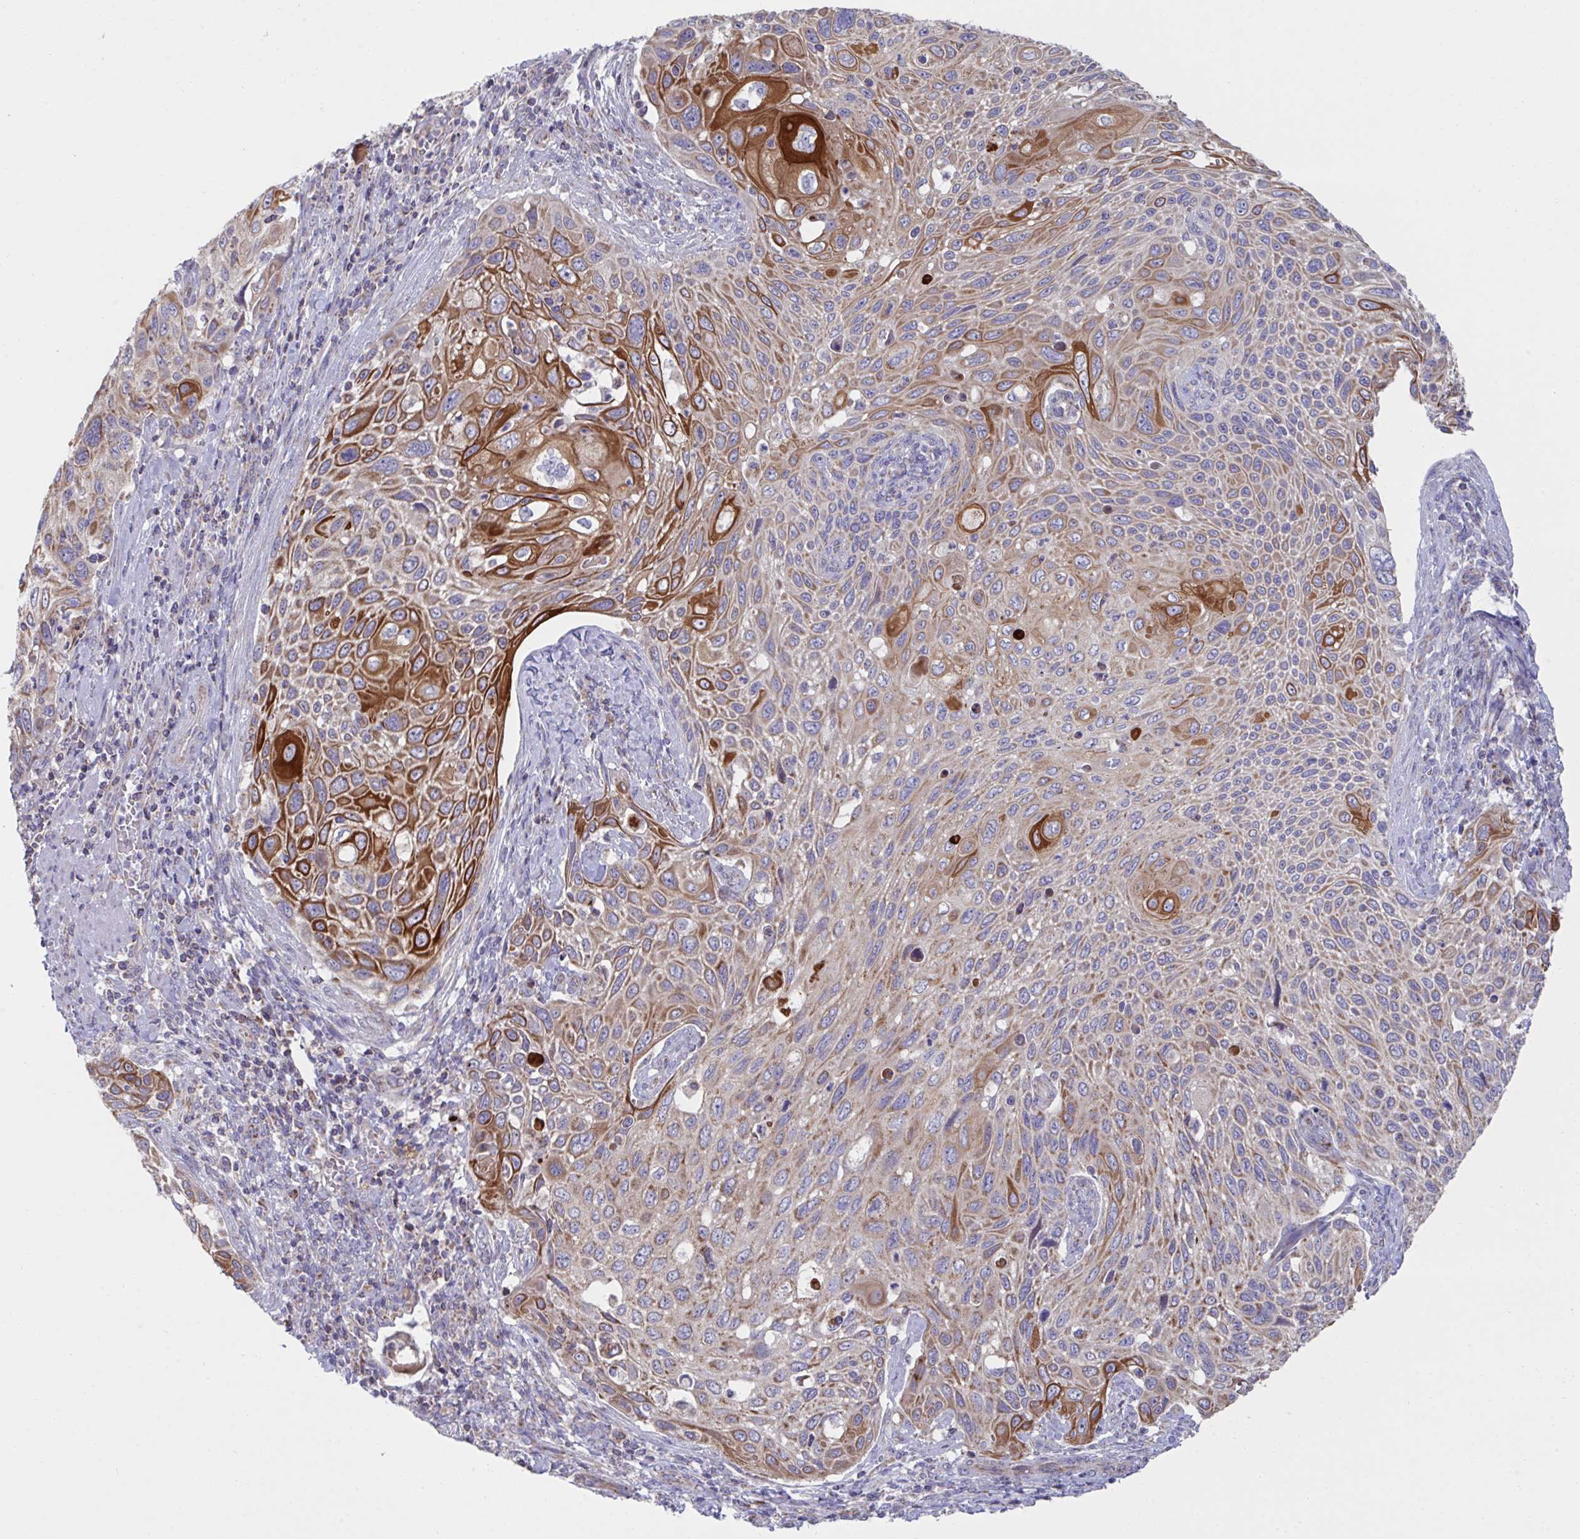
{"staining": {"intensity": "strong", "quantity": "25%-75%", "location": "cytoplasmic/membranous"}, "tissue": "cervical cancer", "cell_type": "Tumor cells", "image_type": "cancer", "snomed": [{"axis": "morphology", "description": "Squamous cell carcinoma, NOS"}, {"axis": "topography", "description": "Cervix"}], "caption": "Immunohistochemical staining of human squamous cell carcinoma (cervical) displays strong cytoplasmic/membranous protein positivity in about 25%-75% of tumor cells. The staining was performed using DAB (3,3'-diaminobenzidine) to visualize the protein expression in brown, while the nuclei were stained in blue with hematoxylin (Magnification: 20x).", "gene": "NDUFA7", "patient": {"sex": "female", "age": 70}}